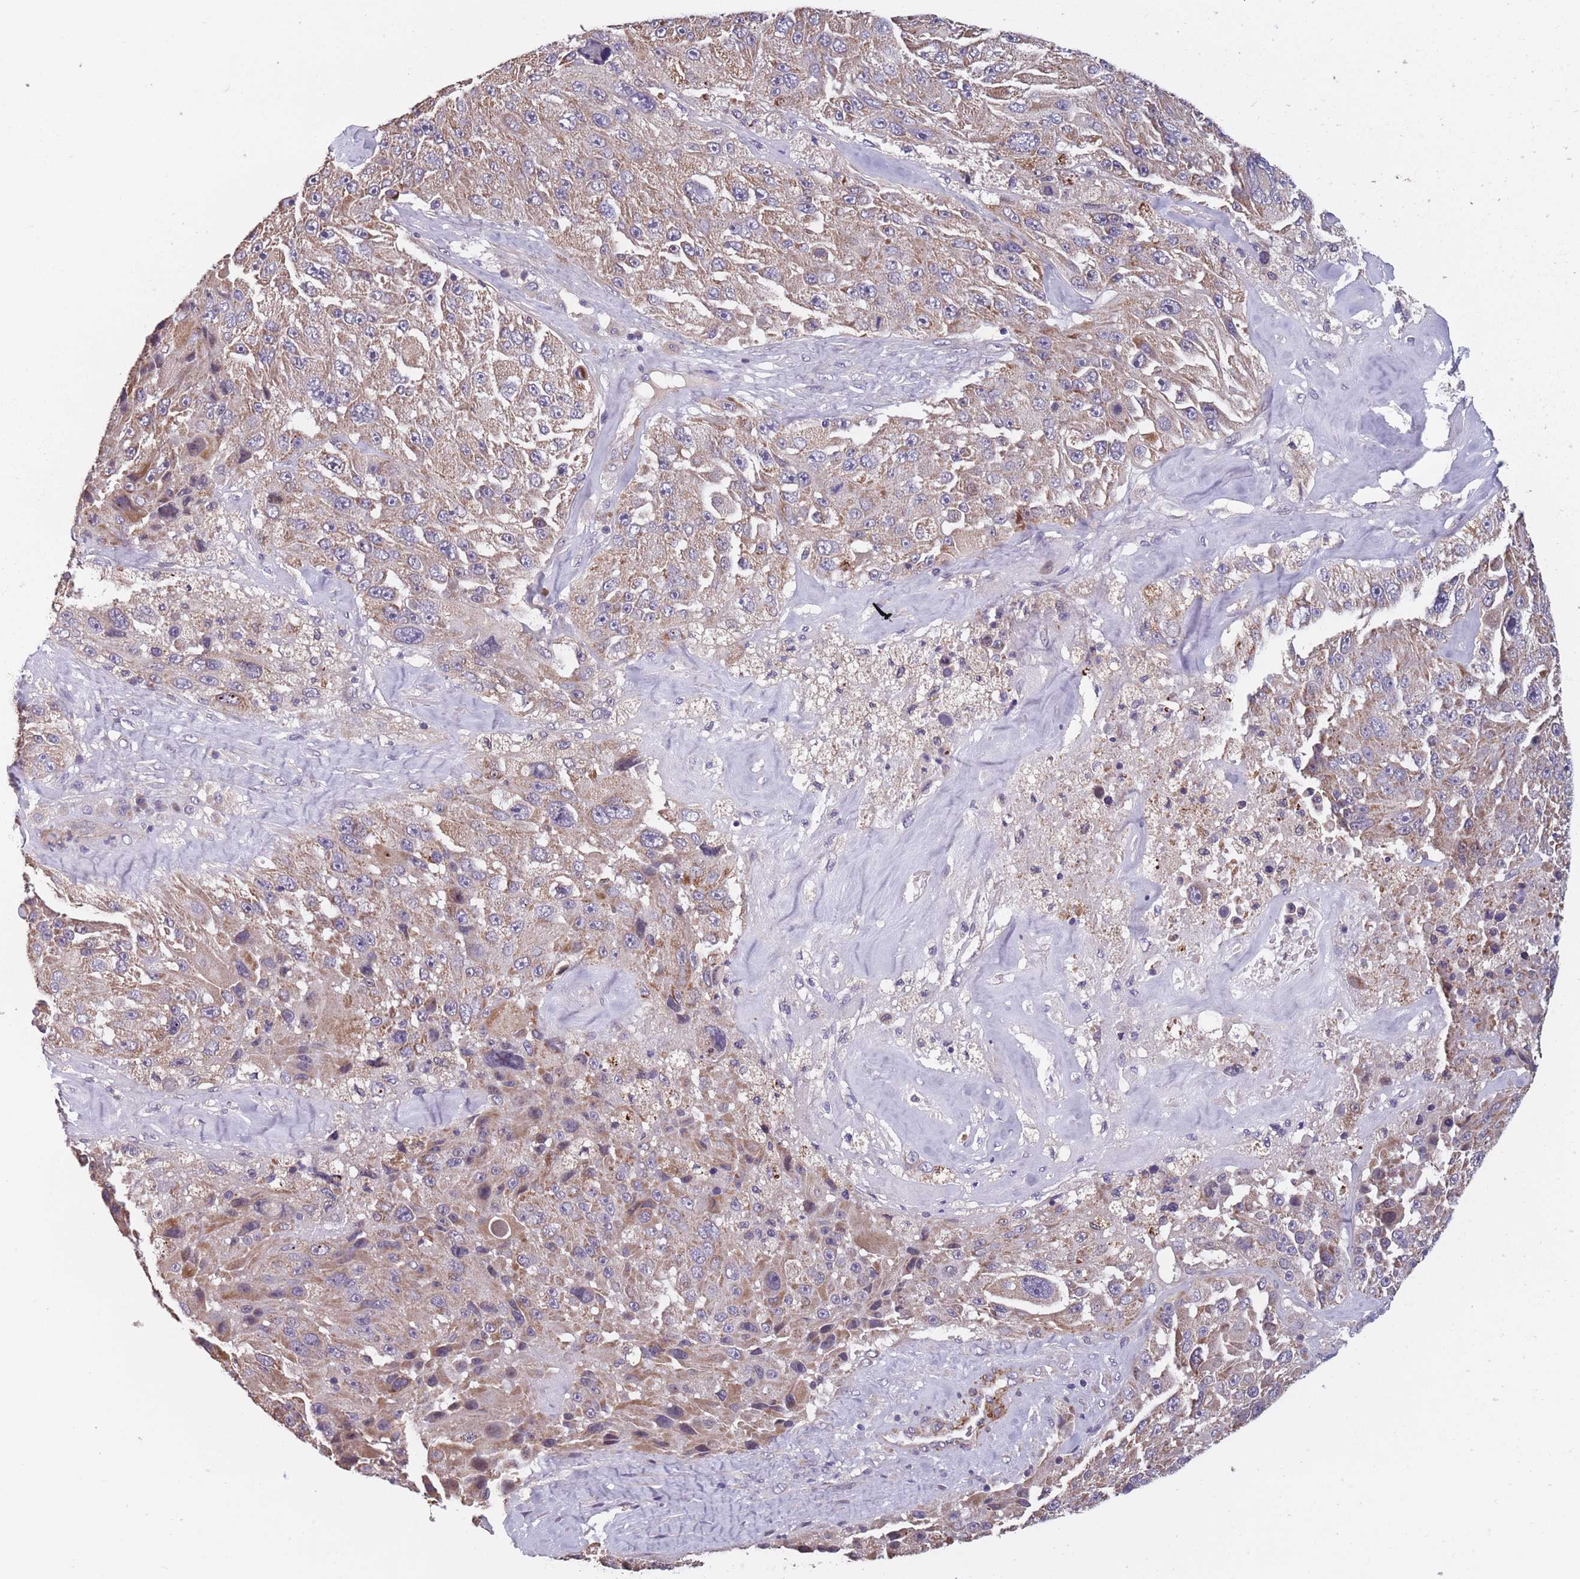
{"staining": {"intensity": "moderate", "quantity": "25%-75%", "location": "cytoplasmic/membranous"}, "tissue": "melanoma", "cell_type": "Tumor cells", "image_type": "cancer", "snomed": [{"axis": "morphology", "description": "Malignant melanoma, Metastatic site"}, {"axis": "topography", "description": "Lymph node"}], "caption": "Melanoma stained with a protein marker shows moderate staining in tumor cells.", "gene": "TOMM40L", "patient": {"sex": "male", "age": 62}}